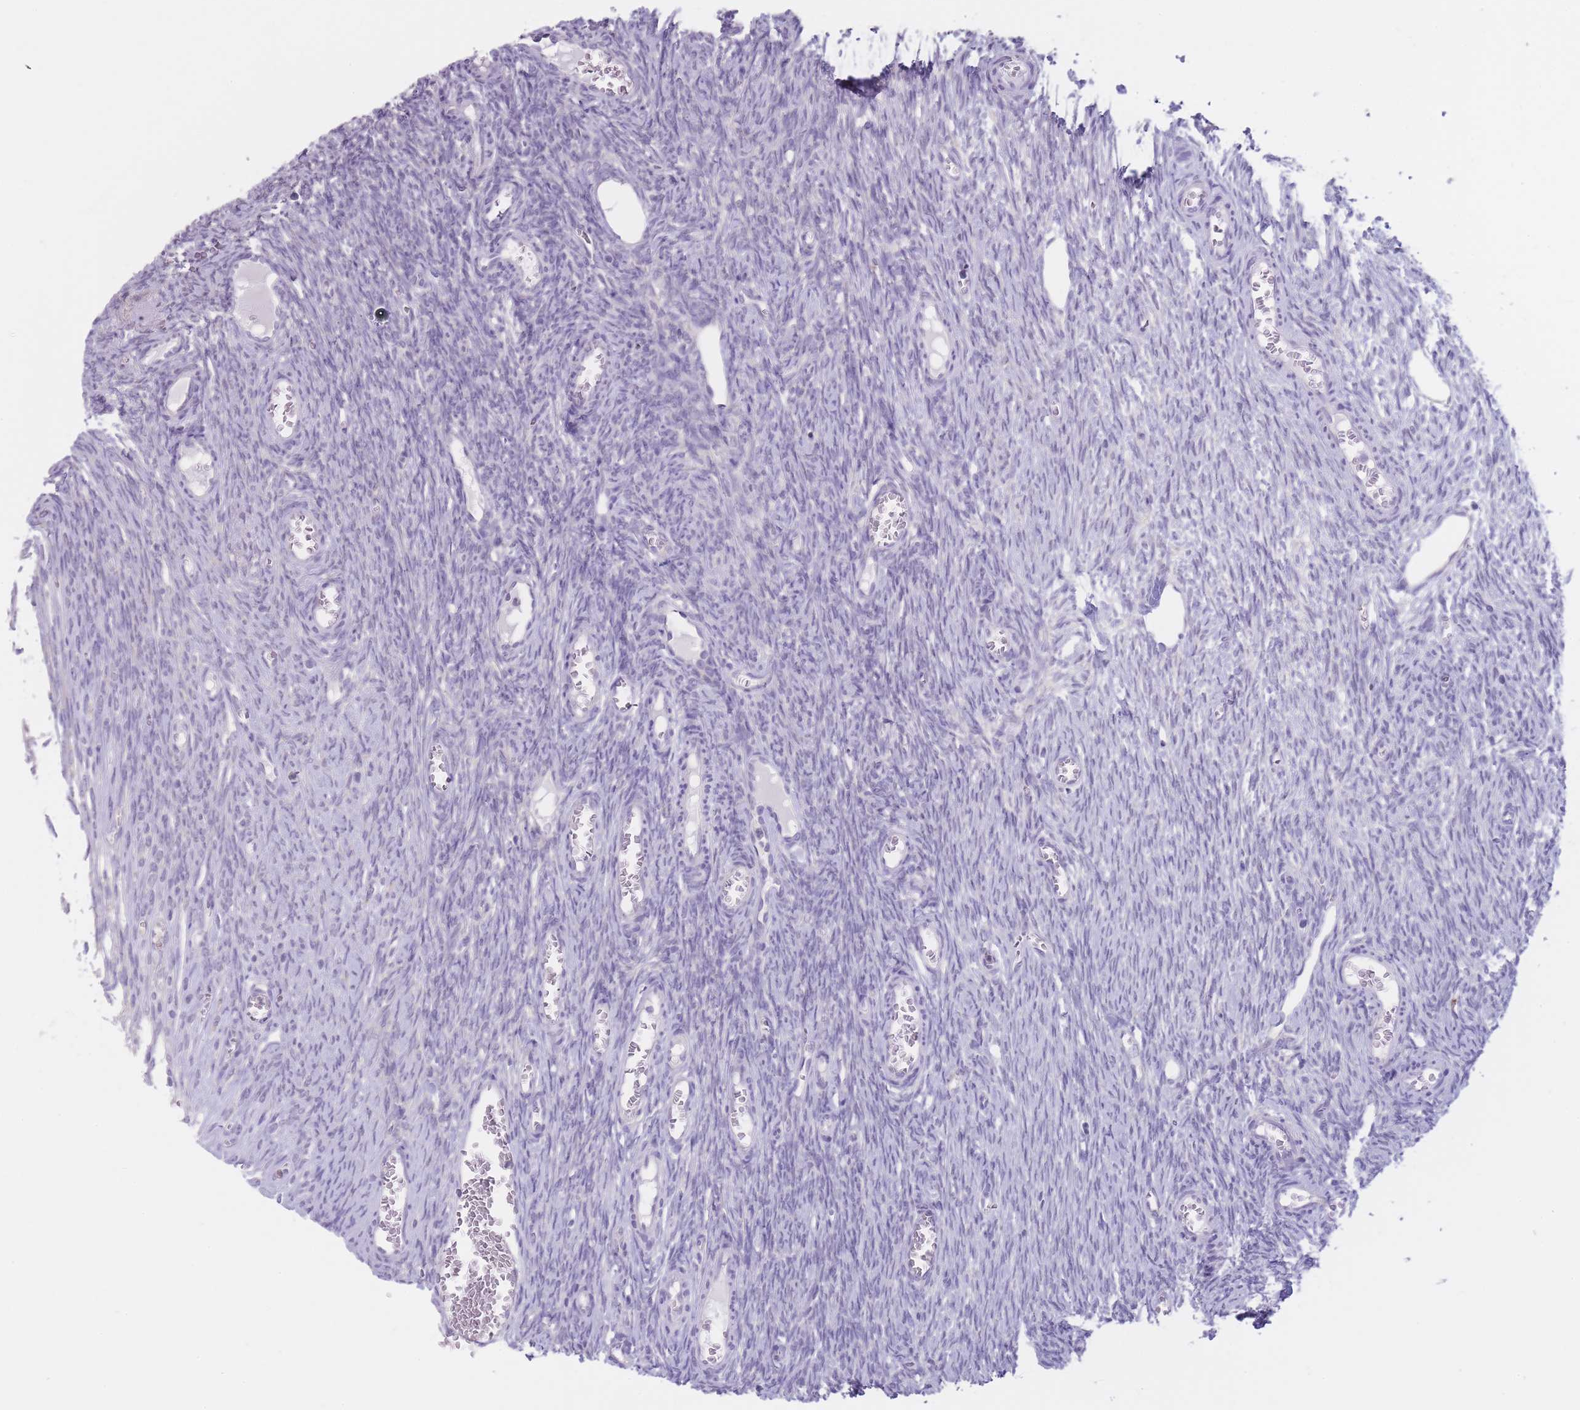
{"staining": {"intensity": "negative", "quantity": "none", "location": "none"}, "tissue": "ovary", "cell_type": "Ovarian stroma cells", "image_type": "normal", "snomed": [{"axis": "morphology", "description": "Normal tissue, NOS"}, {"axis": "topography", "description": "Ovary"}], "caption": "A high-resolution image shows IHC staining of unremarkable ovary, which shows no significant positivity in ovarian stroma cells. (DAB (3,3'-diaminobenzidine) immunohistochemistry (IHC) visualized using brightfield microscopy, high magnification).", "gene": "DCANP1", "patient": {"sex": "female", "age": 44}}